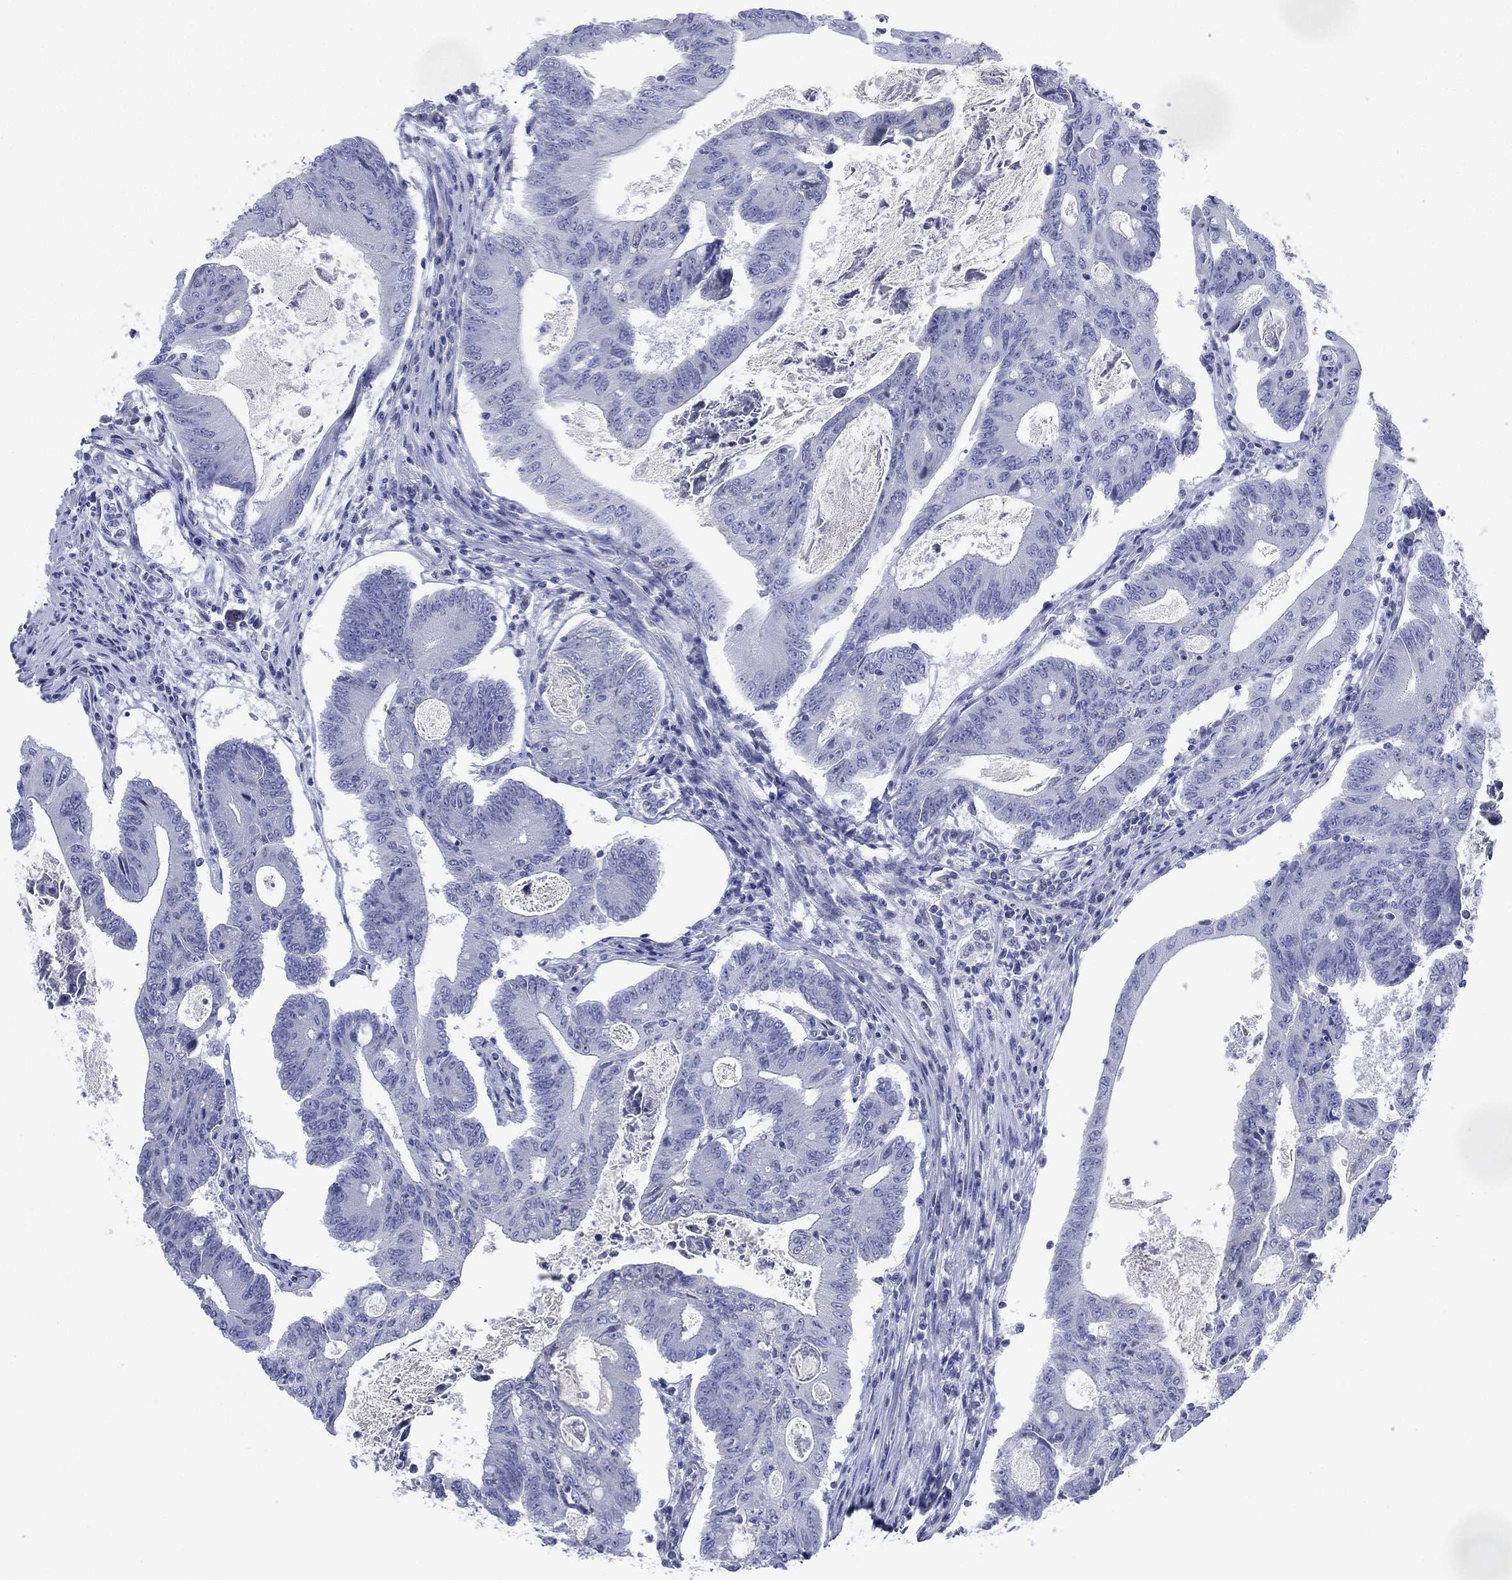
{"staining": {"intensity": "negative", "quantity": "none", "location": "none"}, "tissue": "colorectal cancer", "cell_type": "Tumor cells", "image_type": "cancer", "snomed": [{"axis": "morphology", "description": "Adenocarcinoma, NOS"}, {"axis": "topography", "description": "Colon"}], "caption": "Tumor cells are negative for brown protein staining in adenocarcinoma (colorectal).", "gene": "SEPTIN1", "patient": {"sex": "female", "age": 70}}